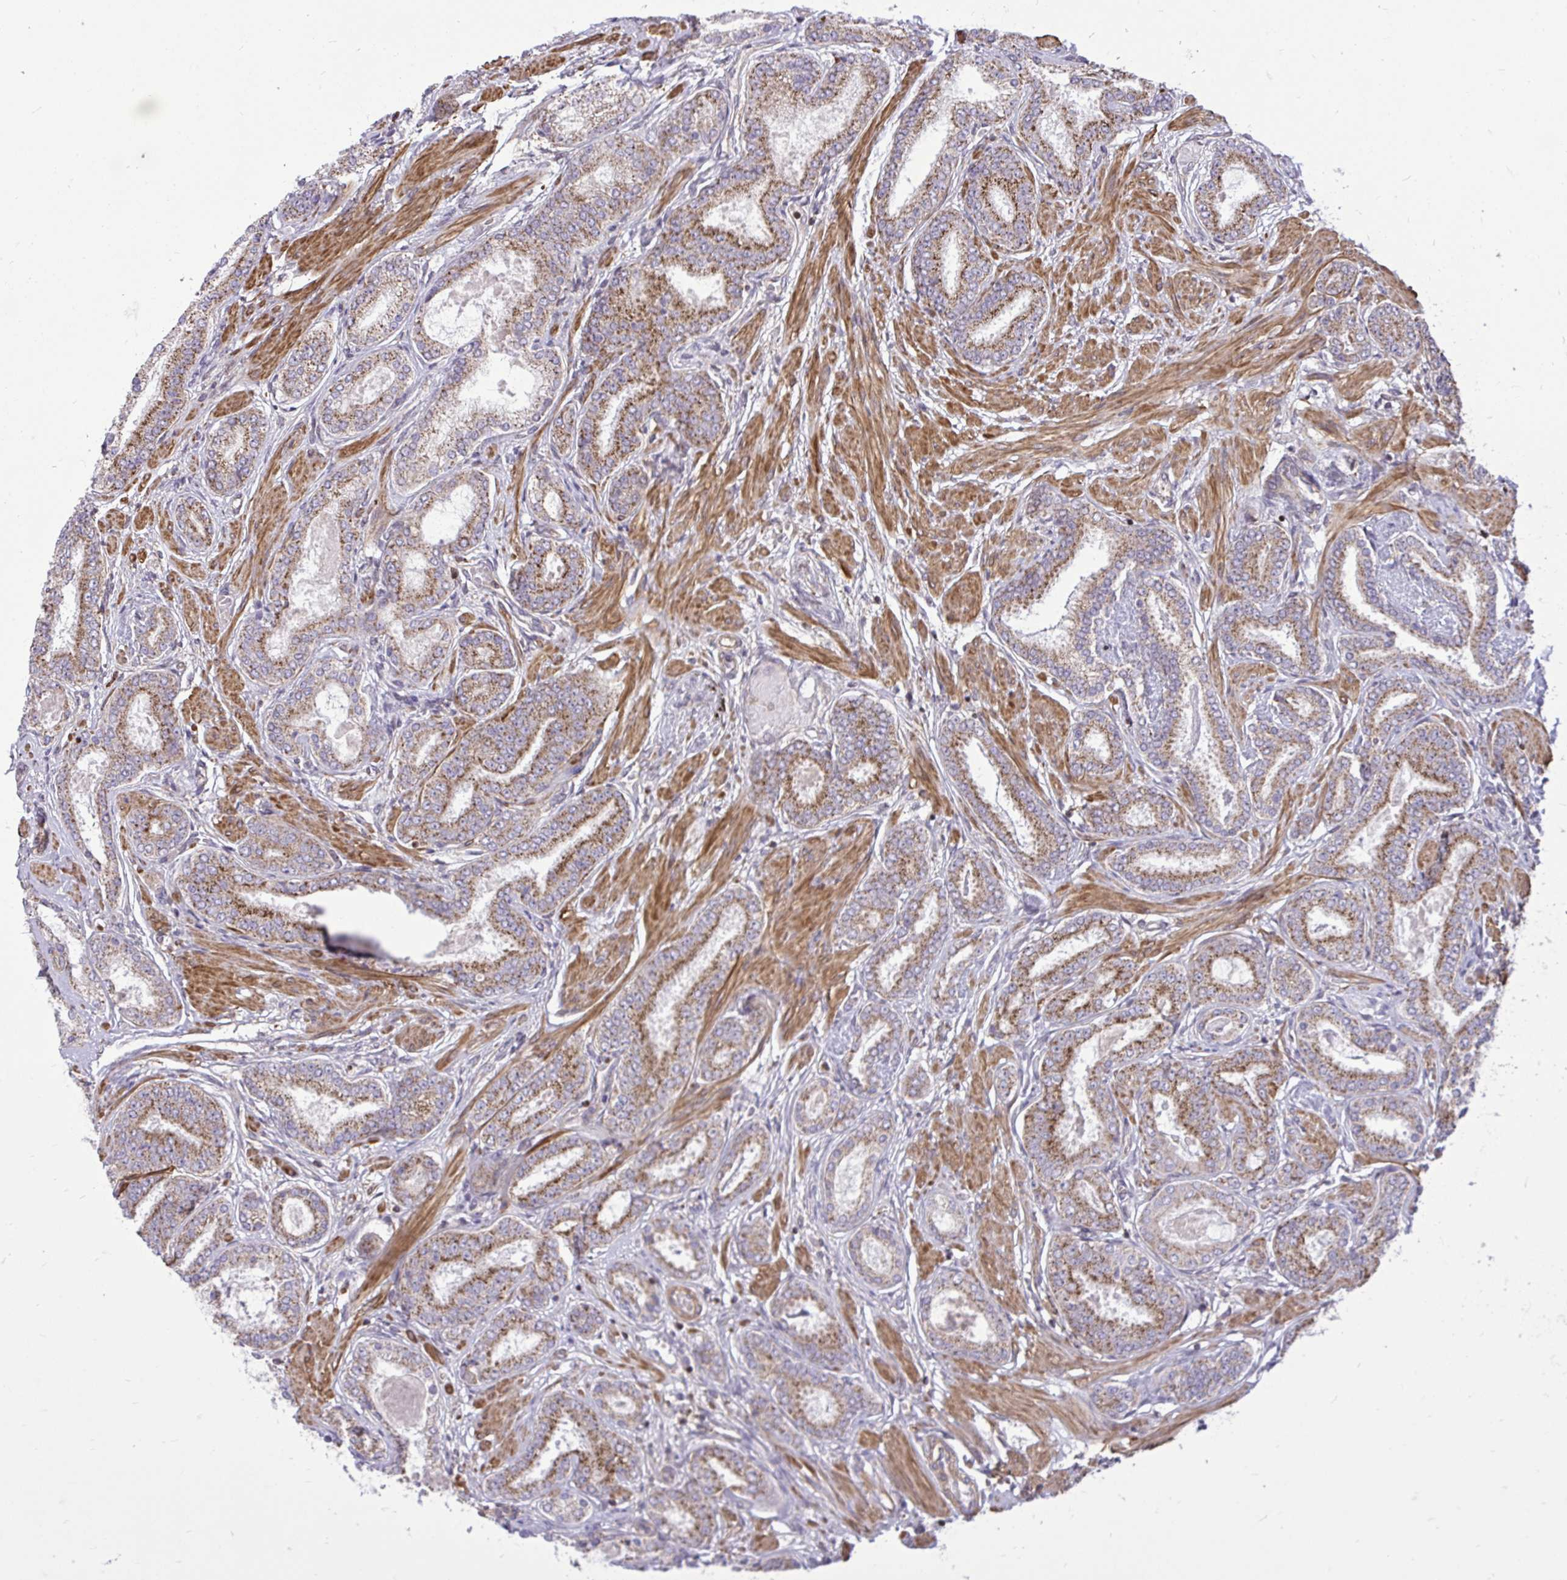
{"staining": {"intensity": "moderate", "quantity": ">75%", "location": "cytoplasmic/membranous"}, "tissue": "prostate cancer", "cell_type": "Tumor cells", "image_type": "cancer", "snomed": [{"axis": "morphology", "description": "Adenocarcinoma, High grade"}, {"axis": "topography", "description": "Prostate"}], "caption": "This is a histology image of immunohistochemistry staining of prostate cancer, which shows moderate expression in the cytoplasmic/membranous of tumor cells.", "gene": "SLC7A5", "patient": {"sex": "male", "age": 63}}